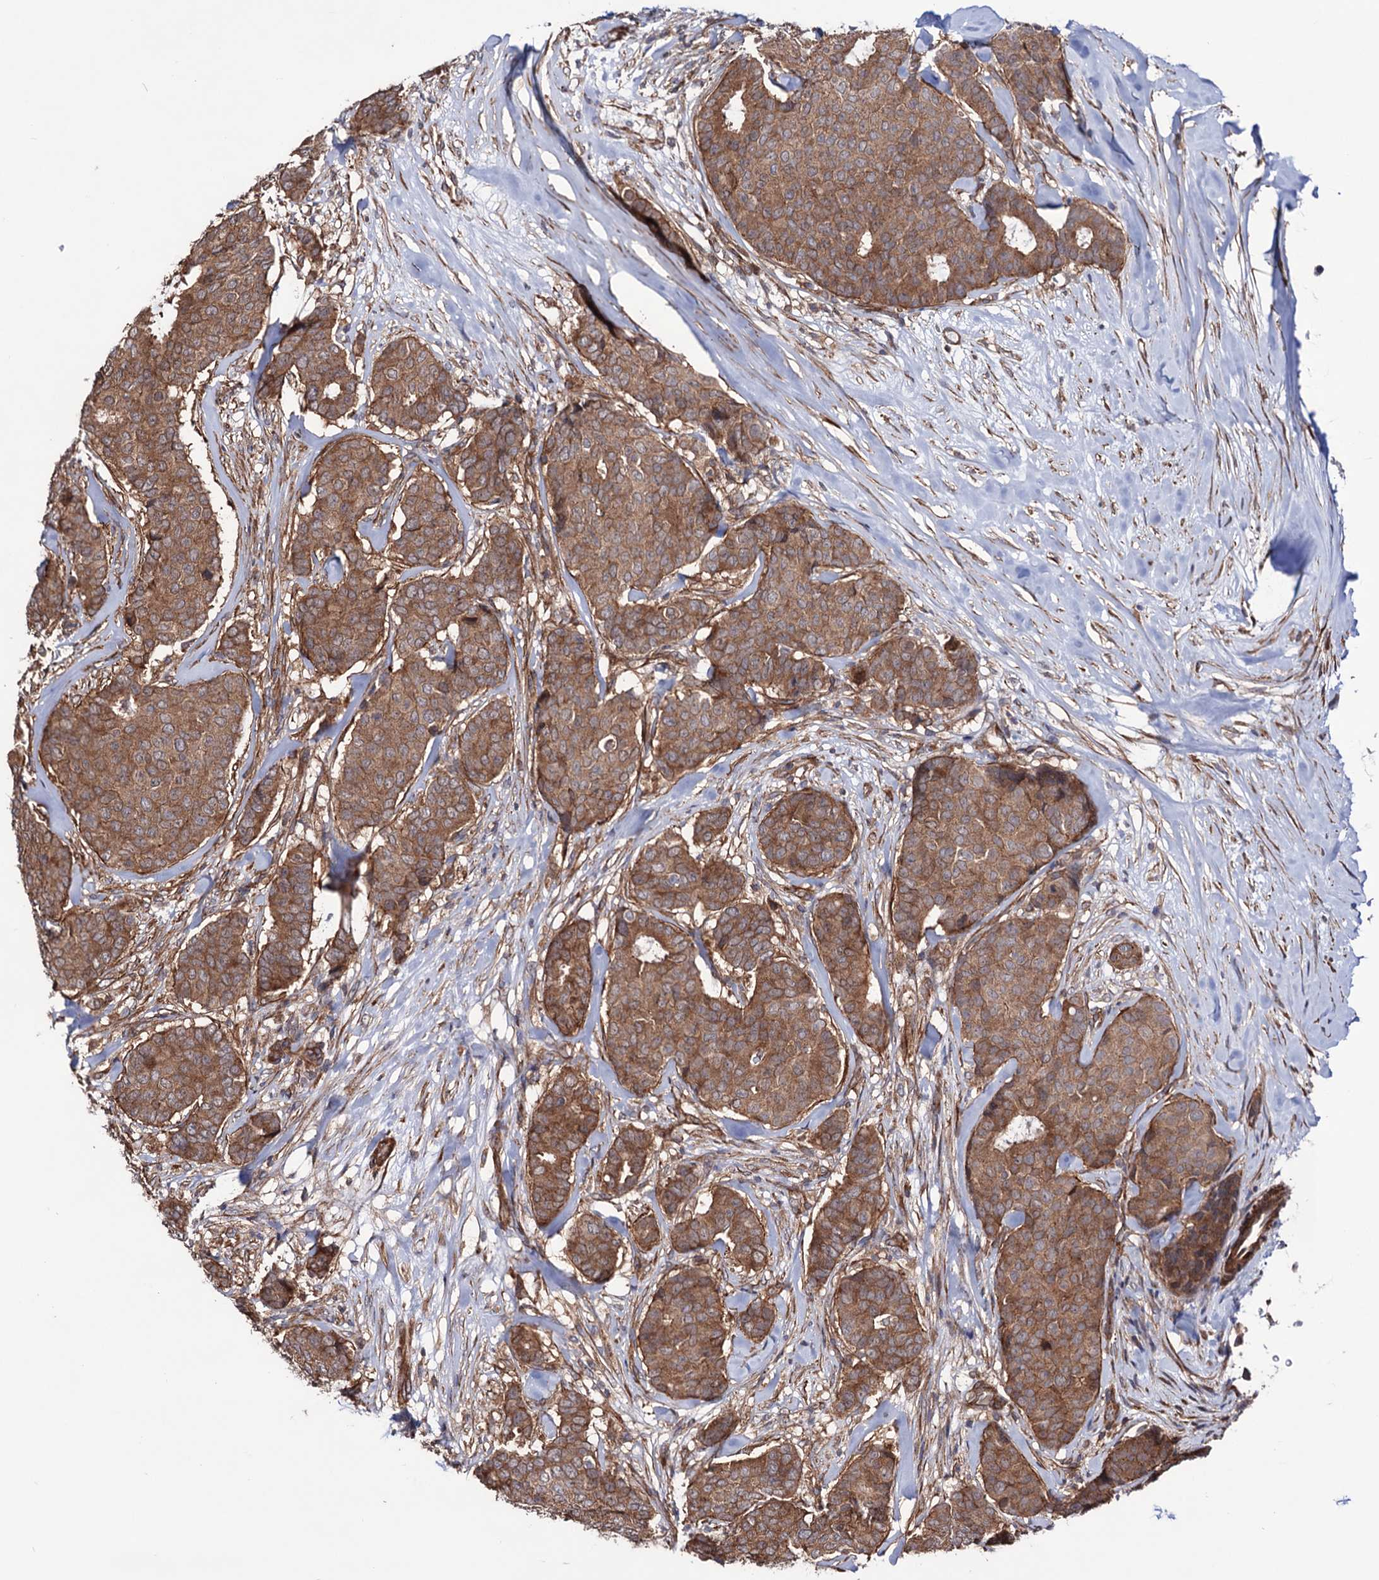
{"staining": {"intensity": "moderate", "quantity": ">75%", "location": "cytoplasmic/membranous"}, "tissue": "breast cancer", "cell_type": "Tumor cells", "image_type": "cancer", "snomed": [{"axis": "morphology", "description": "Duct carcinoma"}, {"axis": "topography", "description": "Breast"}], "caption": "Immunohistochemical staining of breast cancer (intraductal carcinoma) shows medium levels of moderate cytoplasmic/membranous protein staining in approximately >75% of tumor cells. (Stains: DAB in brown, nuclei in blue, Microscopy: brightfield microscopy at high magnification).", "gene": "FERMT2", "patient": {"sex": "female", "age": 75}}